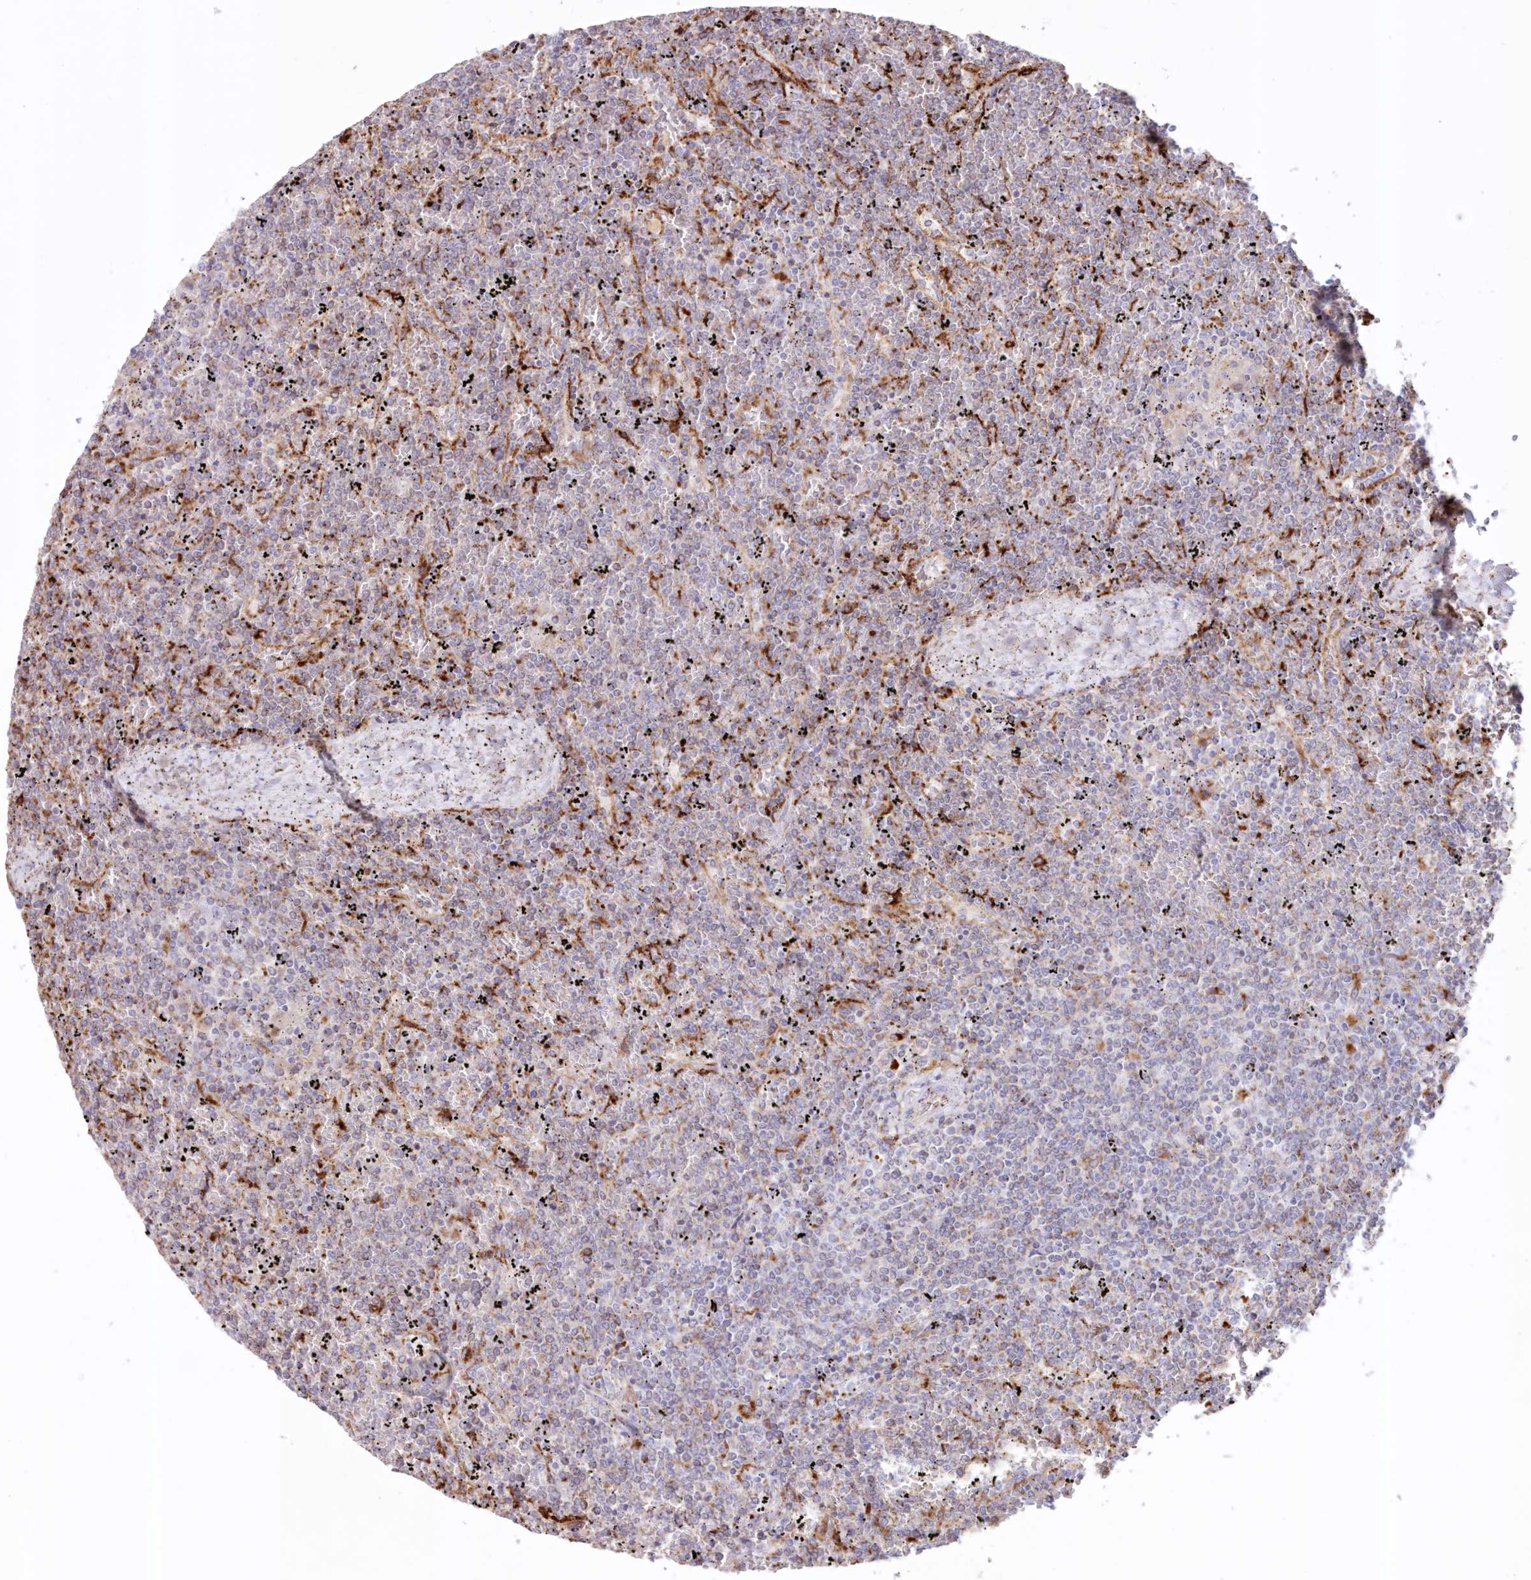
{"staining": {"intensity": "moderate", "quantity": "<25%", "location": "cytoplasmic/membranous"}, "tissue": "lymphoma", "cell_type": "Tumor cells", "image_type": "cancer", "snomed": [{"axis": "morphology", "description": "Malignant lymphoma, non-Hodgkin's type, Low grade"}, {"axis": "topography", "description": "Spleen"}], "caption": "Low-grade malignant lymphoma, non-Hodgkin's type stained for a protein (brown) shows moderate cytoplasmic/membranous positive expression in approximately <25% of tumor cells.", "gene": "TPP1", "patient": {"sex": "female", "age": 19}}